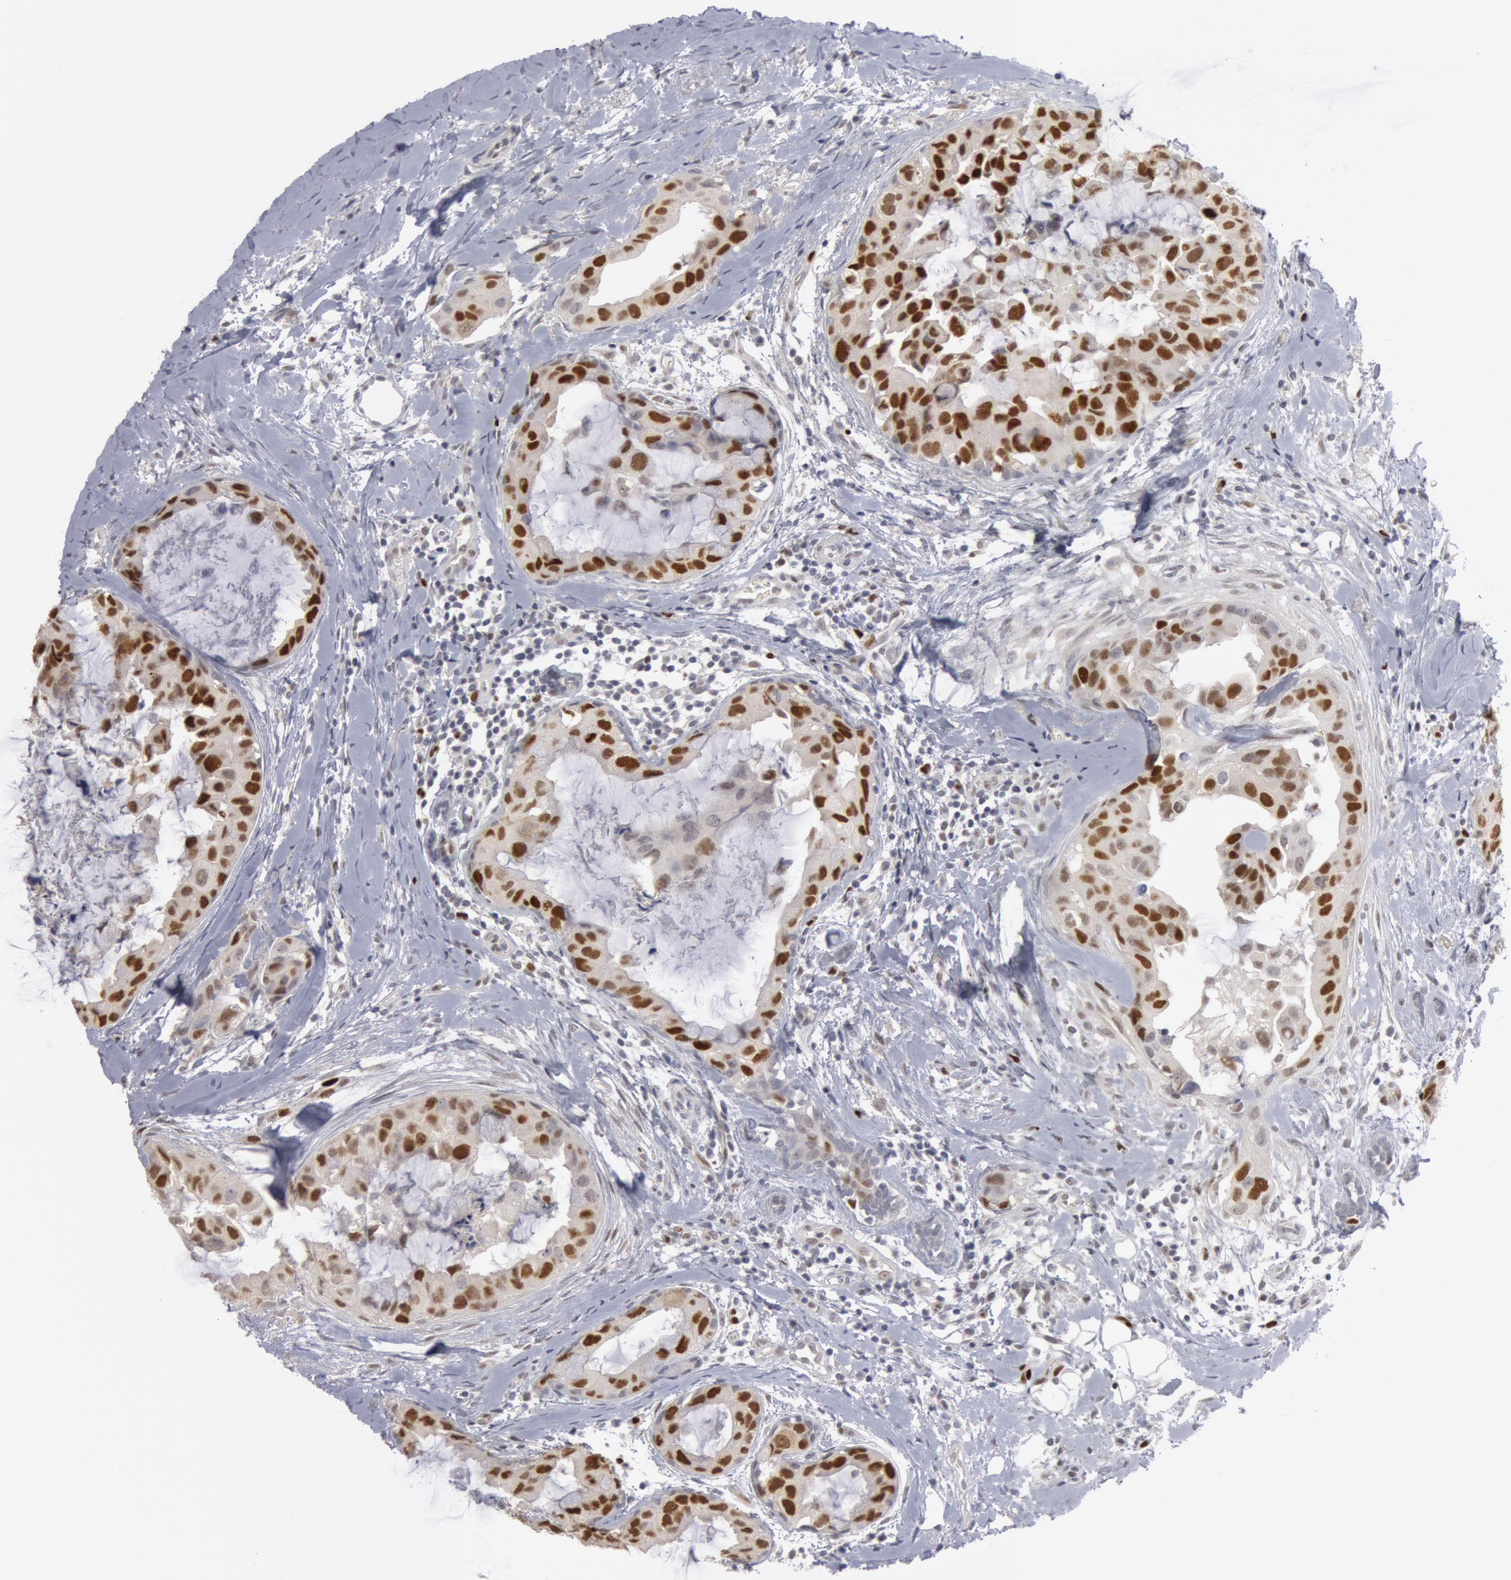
{"staining": {"intensity": "moderate", "quantity": ">75%", "location": "nuclear"}, "tissue": "breast cancer", "cell_type": "Tumor cells", "image_type": "cancer", "snomed": [{"axis": "morphology", "description": "Duct carcinoma"}, {"axis": "topography", "description": "Breast"}], "caption": "A photomicrograph of breast cancer (intraductal carcinoma) stained for a protein exhibits moderate nuclear brown staining in tumor cells. (IHC, brightfield microscopy, high magnification).", "gene": "WDHD1", "patient": {"sex": "female", "age": 40}}